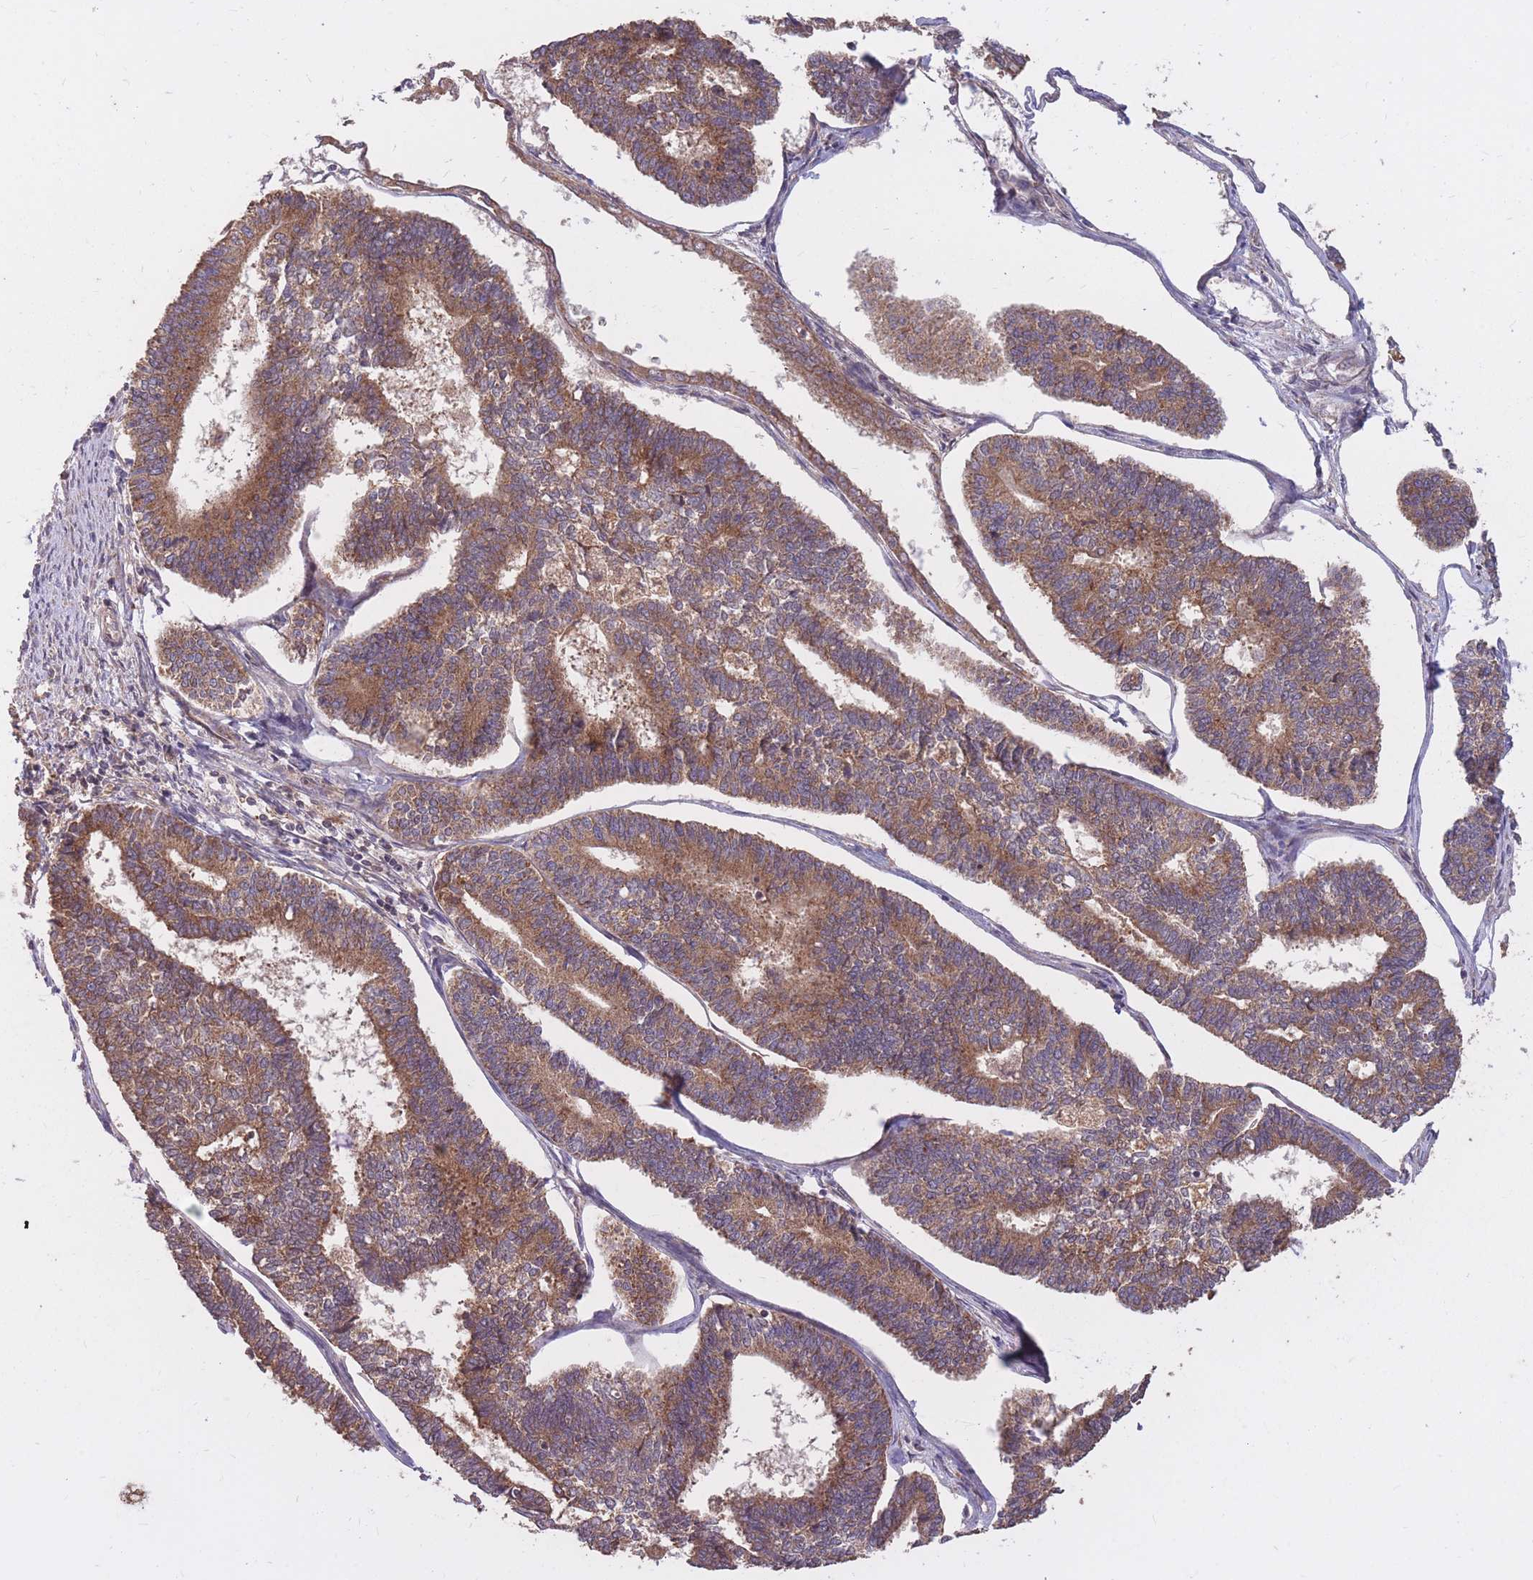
{"staining": {"intensity": "moderate", "quantity": ">75%", "location": "cytoplasmic/membranous"}, "tissue": "endometrial cancer", "cell_type": "Tumor cells", "image_type": "cancer", "snomed": [{"axis": "morphology", "description": "Adenocarcinoma, NOS"}, {"axis": "topography", "description": "Endometrium"}], "caption": "Endometrial cancer (adenocarcinoma) tissue displays moderate cytoplasmic/membranous positivity in approximately >75% of tumor cells, visualized by immunohistochemistry.", "gene": "IGF2BP2", "patient": {"sex": "female", "age": 70}}